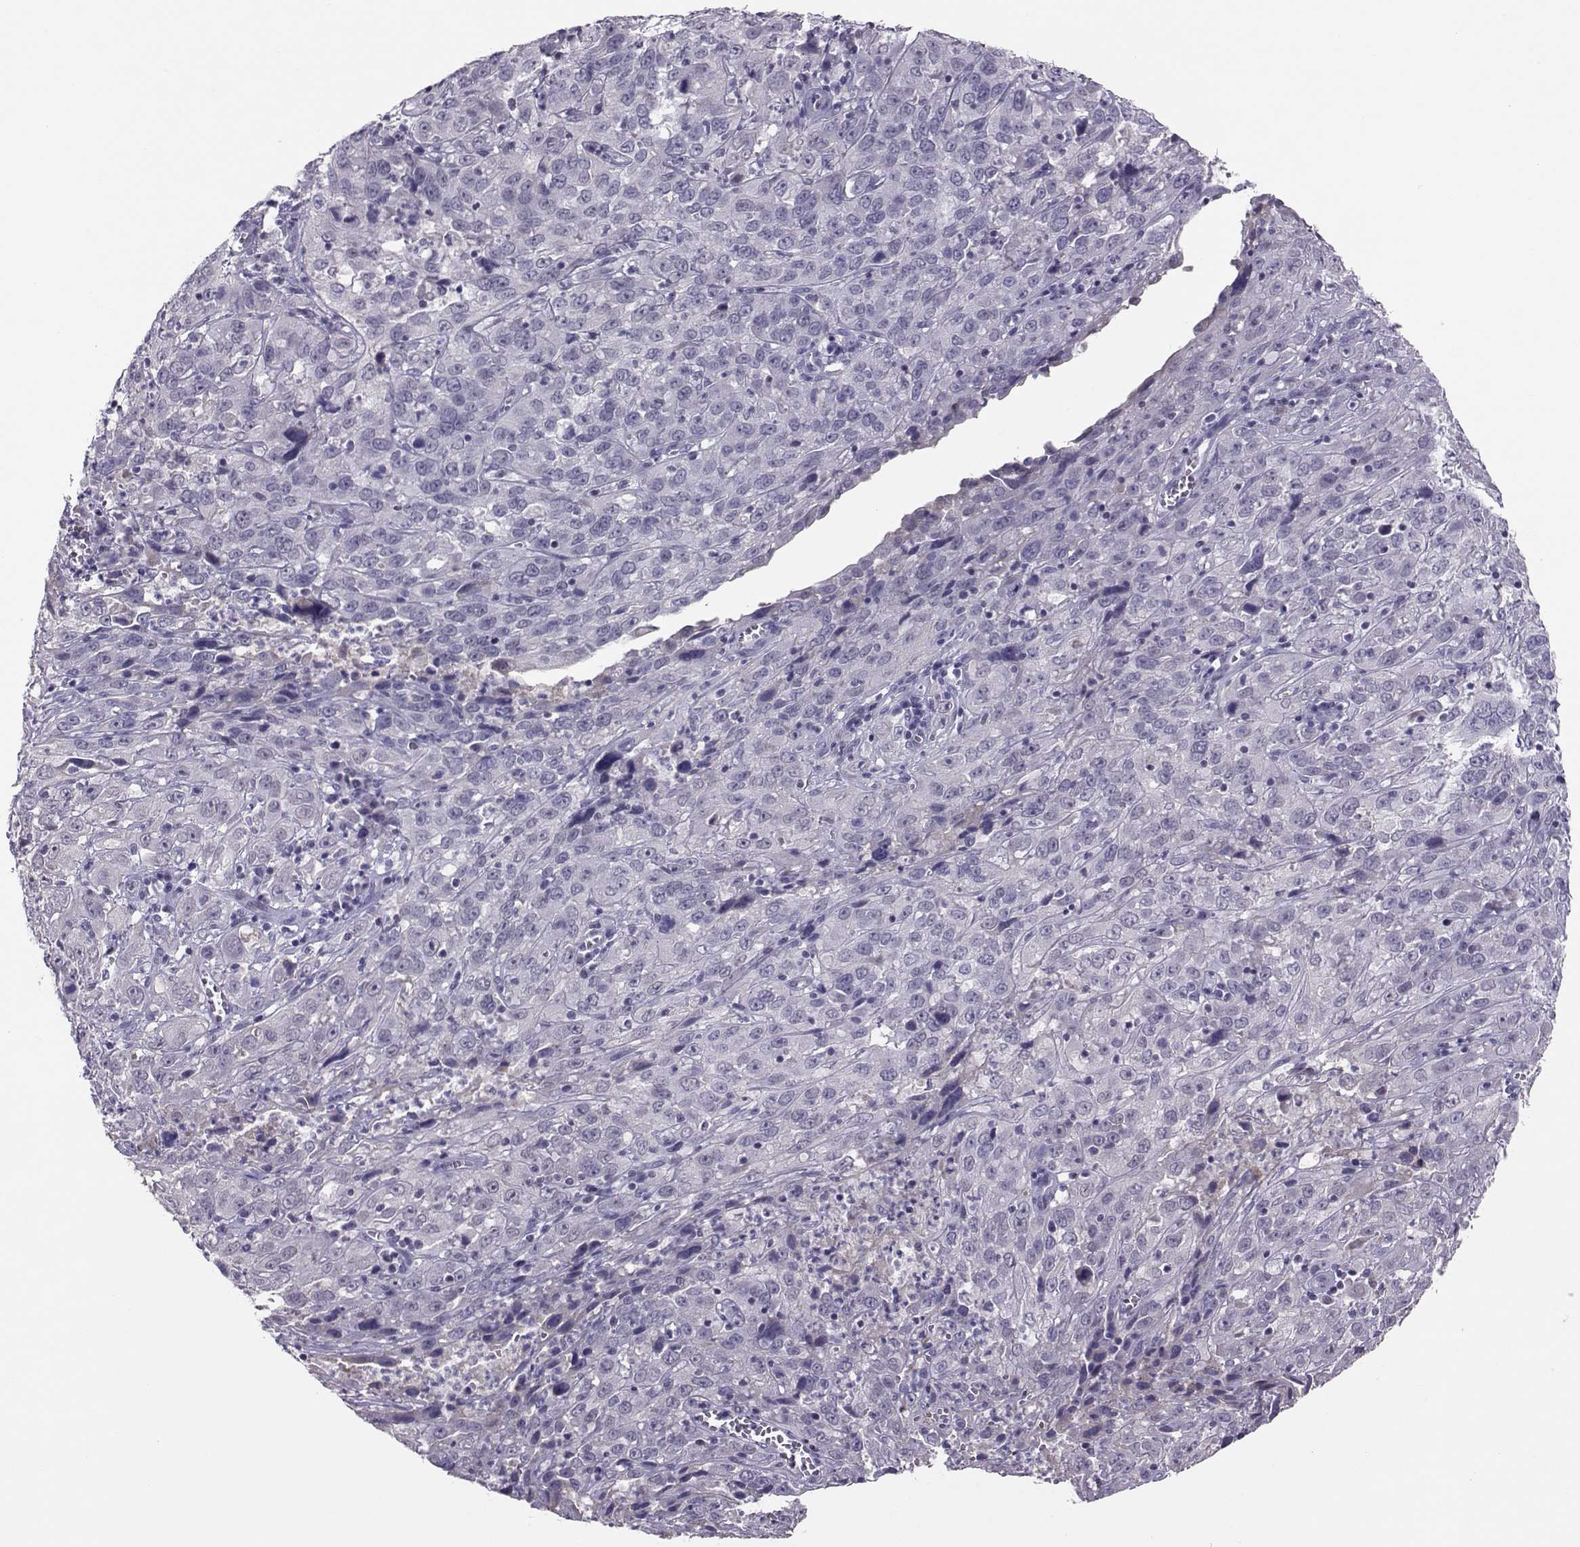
{"staining": {"intensity": "negative", "quantity": "none", "location": "none"}, "tissue": "cervical cancer", "cell_type": "Tumor cells", "image_type": "cancer", "snomed": [{"axis": "morphology", "description": "Squamous cell carcinoma, NOS"}, {"axis": "topography", "description": "Cervix"}], "caption": "Immunohistochemistry of cervical cancer (squamous cell carcinoma) reveals no expression in tumor cells.", "gene": "DNAAF1", "patient": {"sex": "female", "age": 32}}